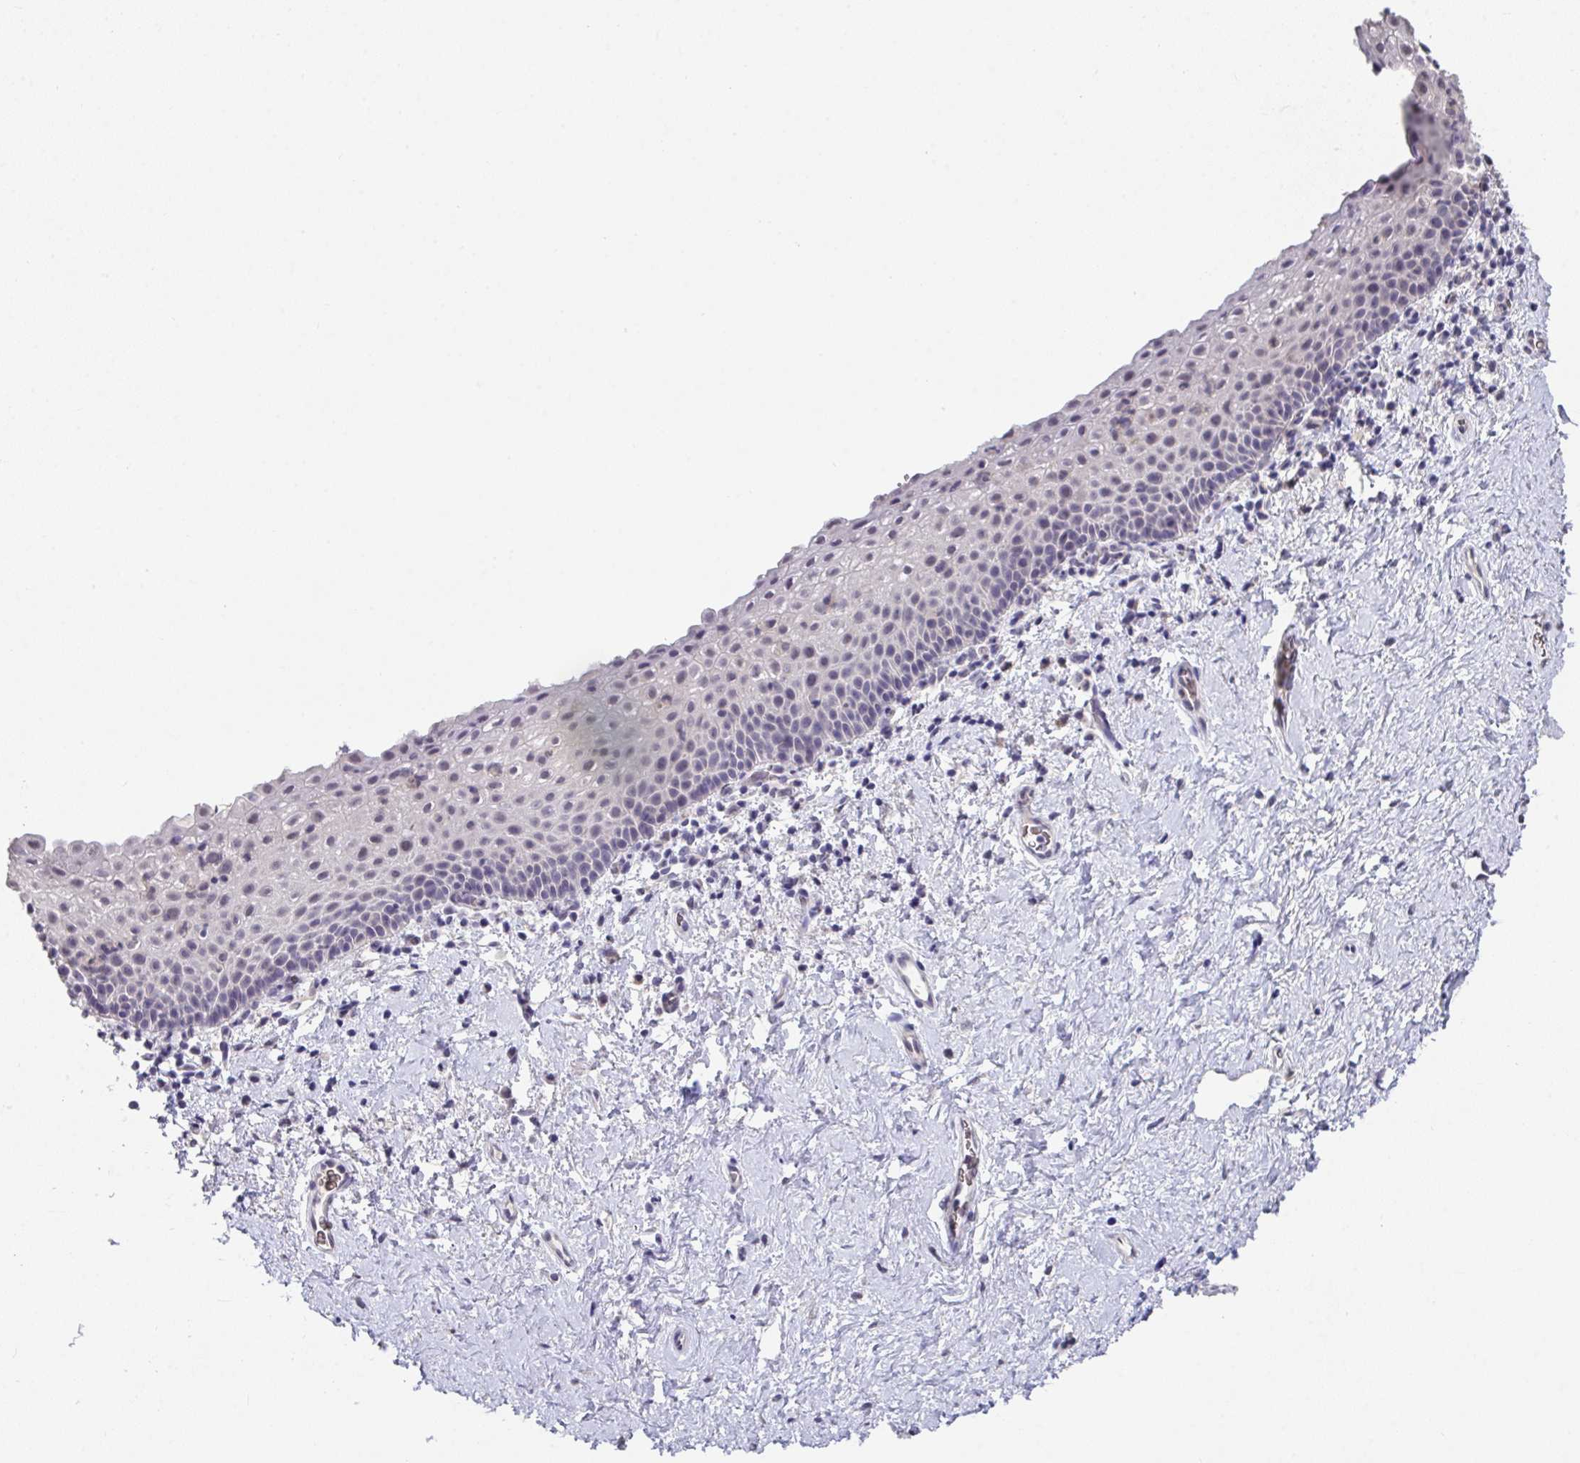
{"staining": {"intensity": "negative", "quantity": "none", "location": "none"}, "tissue": "vagina", "cell_type": "Squamous epithelial cells", "image_type": "normal", "snomed": [{"axis": "morphology", "description": "Normal tissue, NOS"}, {"axis": "topography", "description": "Vagina"}], "caption": "An immunohistochemistry (IHC) photomicrograph of unremarkable vagina is shown. There is no staining in squamous epithelial cells of vagina.", "gene": "GLTPD2", "patient": {"sex": "female", "age": 61}}